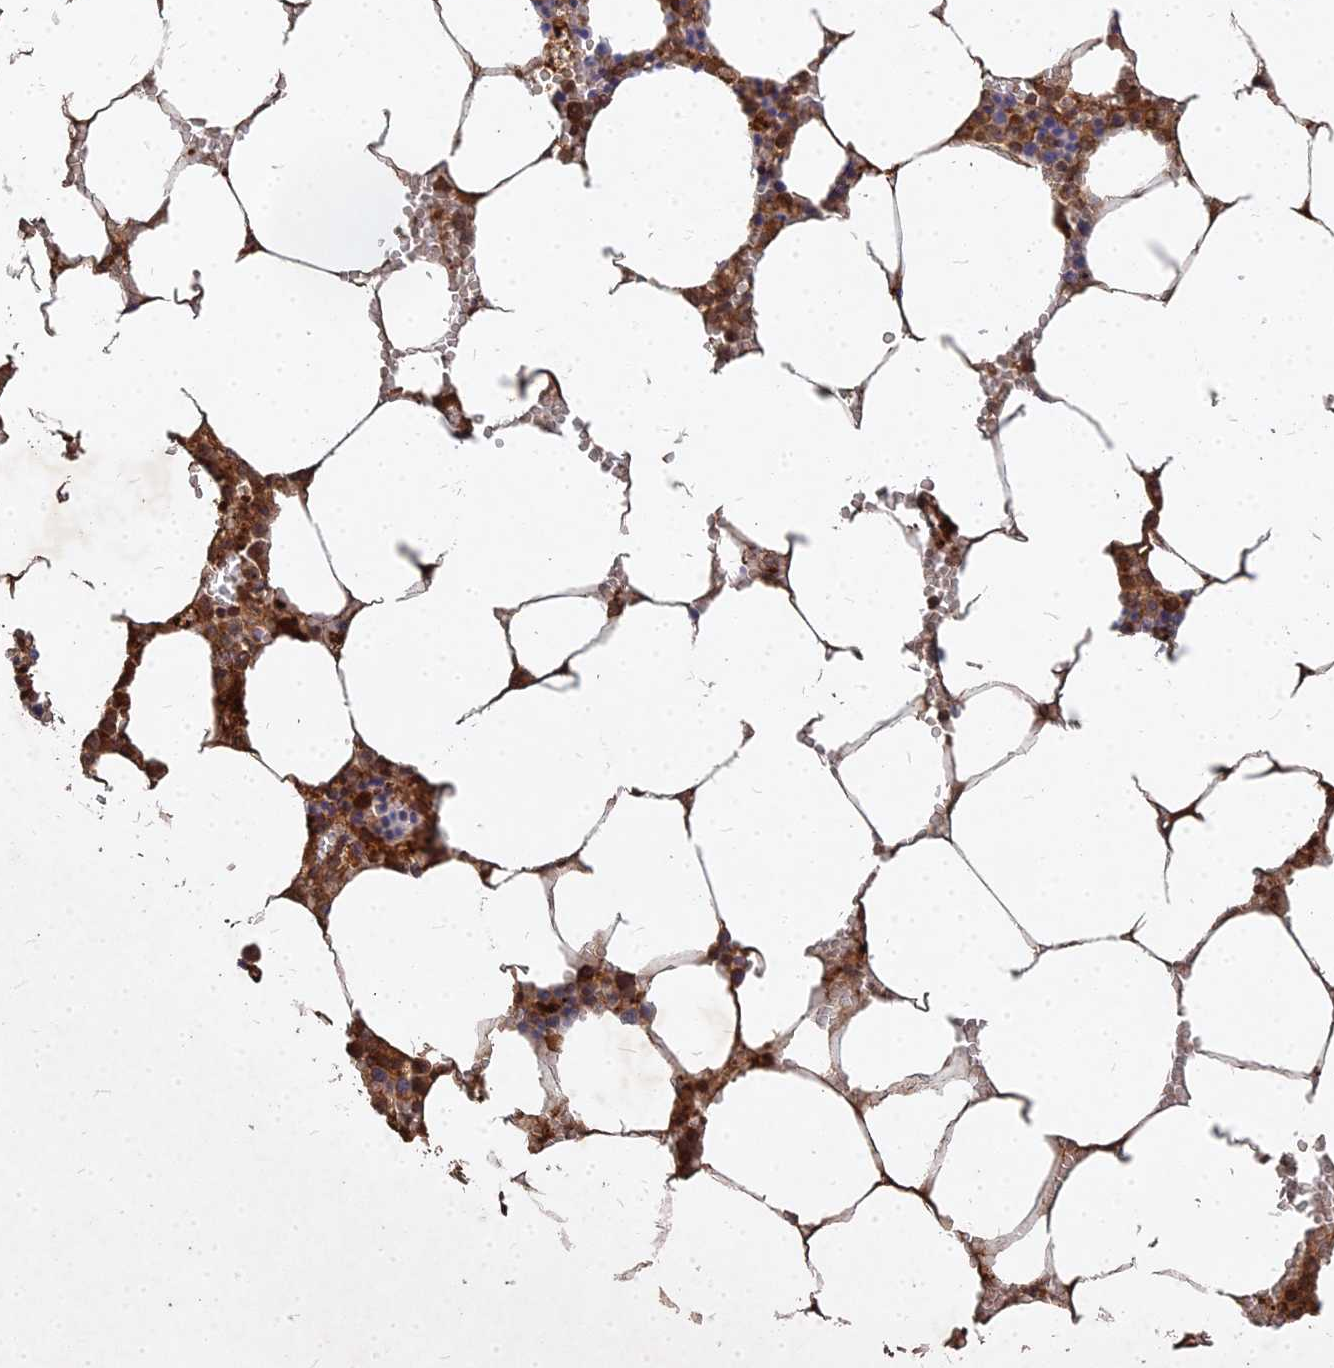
{"staining": {"intensity": "moderate", "quantity": ">75%", "location": "cytoplasmic/membranous,nuclear"}, "tissue": "bone marrow", "cell_type": "Hematopoietic cells", "image_type": "normal", "snomed": [{"axis": "morphology", "description": "Normal tissue, NOS"}, {"axis": "topography", "description": "Bone marrow"}], "caption": "The immunohistochemical stain labels moderate cytoplasmic/membranous,nuclear positivity in hematopoietic cells of unremarkable bone marrow.", "gene": "UBE2W", "patient": {"sex": "male", "age": 70}}